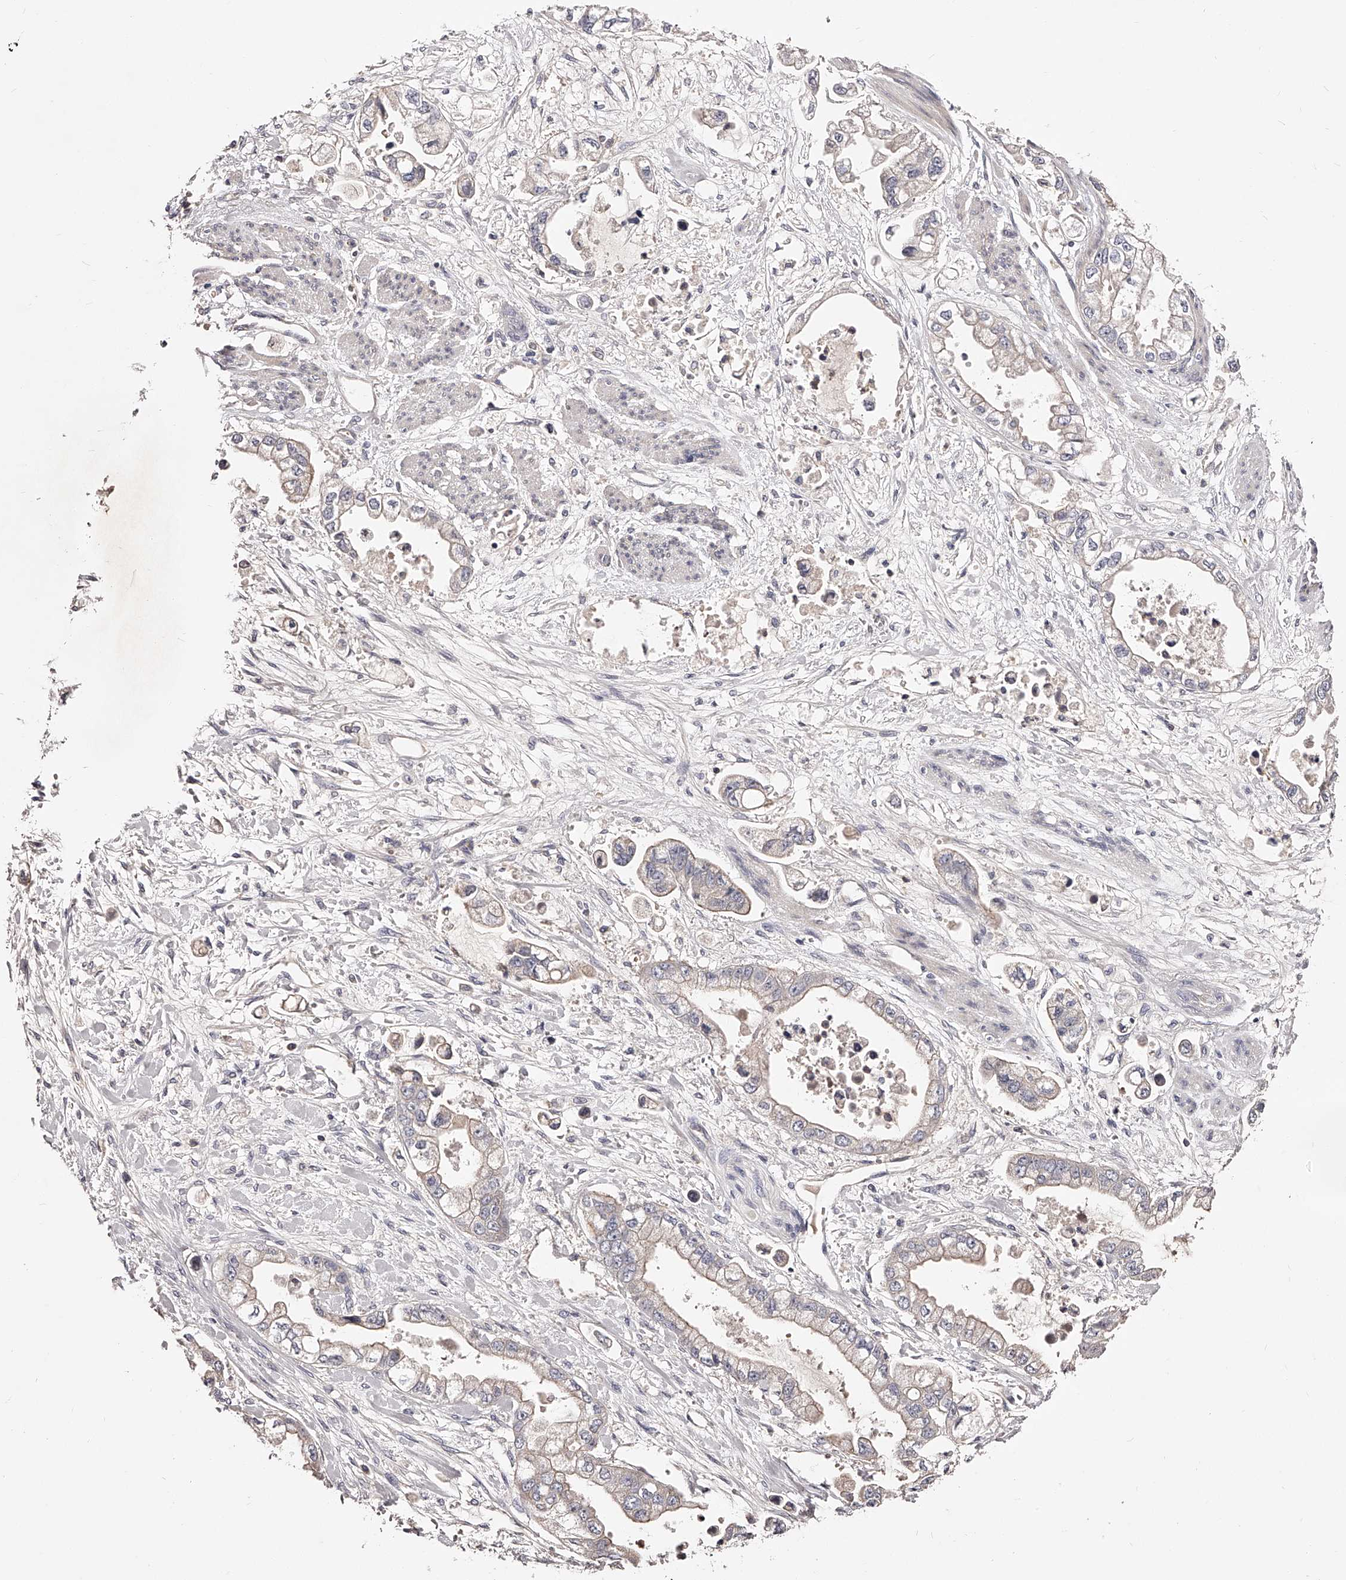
{"staining": {"intensity": "negative", "quantity": "none", "location": "none"}, "tissue": "stomach cancer", "cell_type": "Tumor cells", "image_type": "cancer", "snomed": [{"axis": "morphology", "description": "Adenocarcinoma, NOS"}, {"axis": "topography", "description": "Stomach"}], "caption": "The histopathology image displays no significant expression in tumor cells of stomach cancer.", "gene": "PHACTR1", "patient": {"sex": "male", "age": 62}}